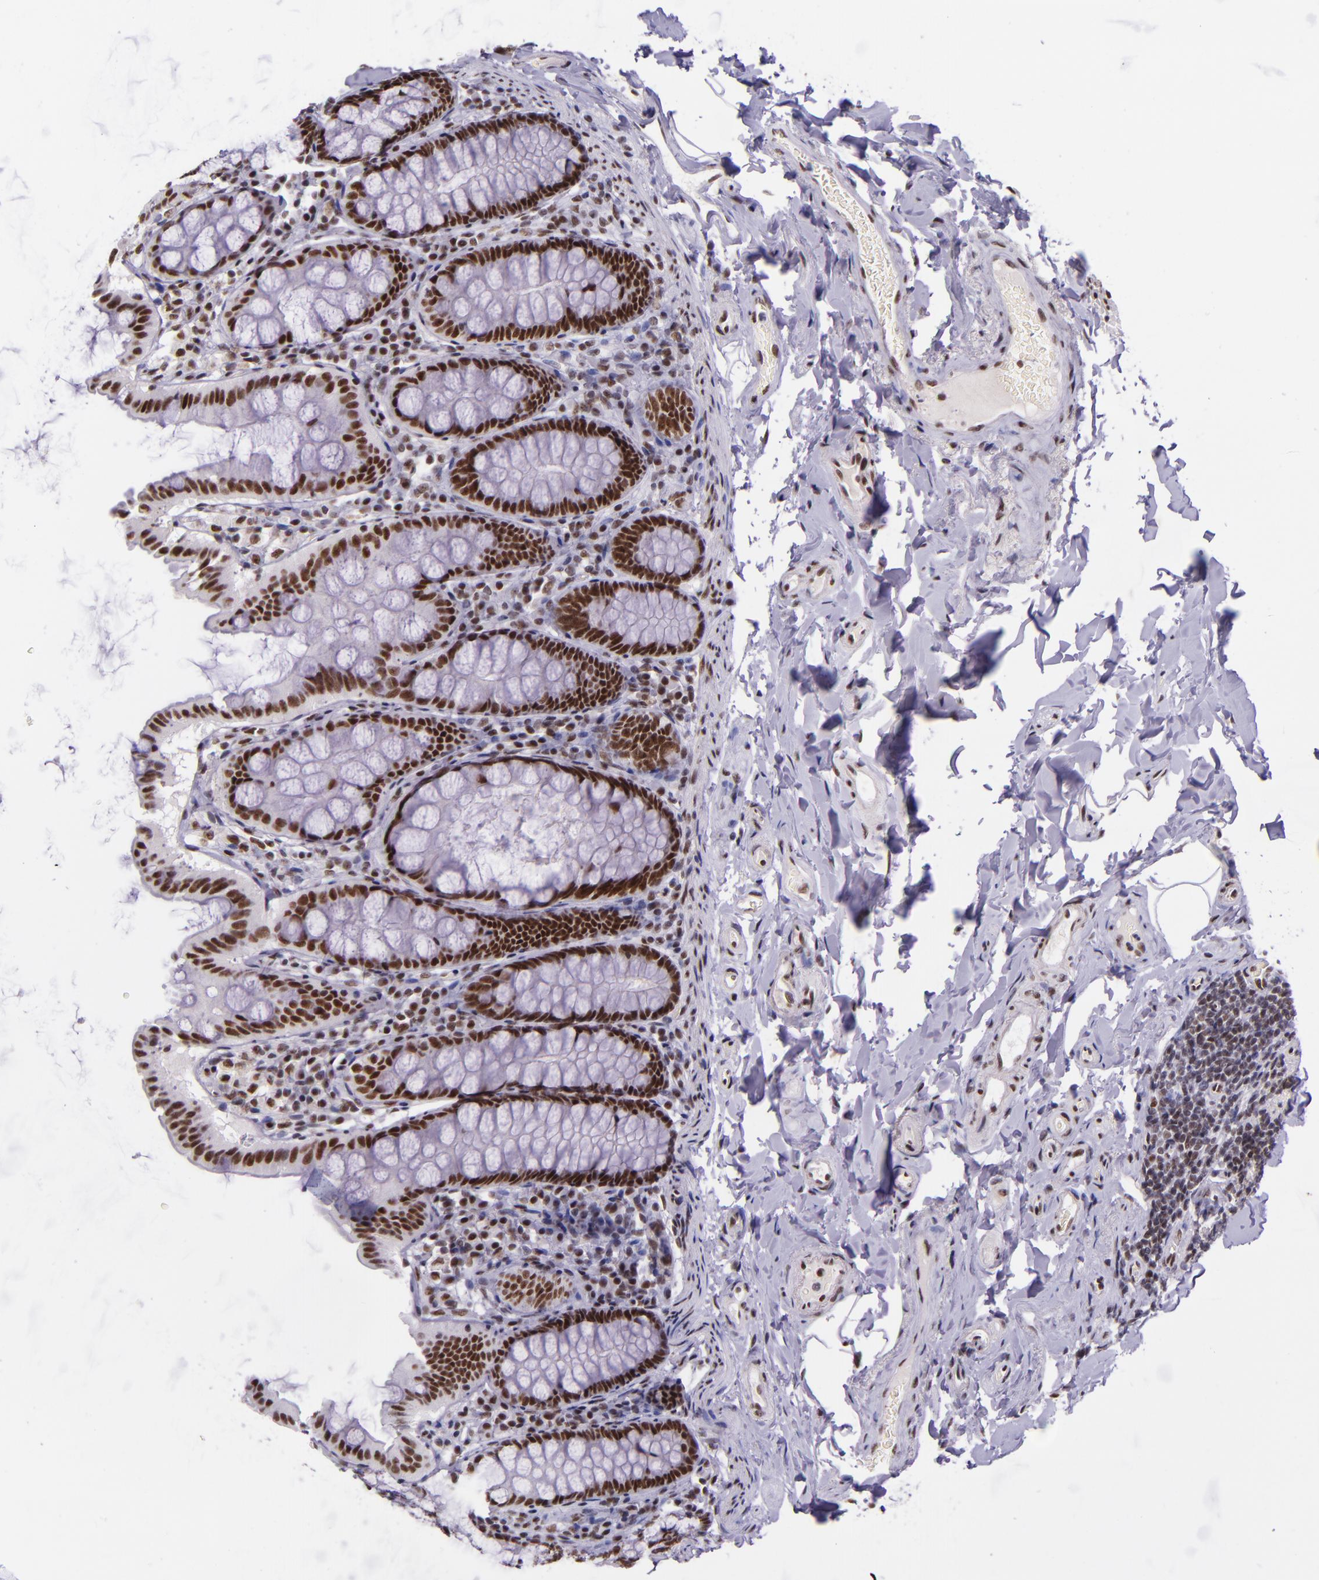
{"staining": {"intensity": "moderate", "quantity": ">75%", "location": "nuclear"}, "tissue": "colon", "cell_type": "Endothelial cells", "image_type": "normal", "snomed": [{"axis": "morphology", "description": "Normal tissue, NOS"}, {"axis": "topography", "description": "Colon"}], "caption": "Approximately >75% of endothelial cells in normal human colon exhibit moderate nuclear protein expression as visualized by brown immunohistochemical staining.", "gene": "GPKOW", "patient": {"sex": "female", "age": 61}}